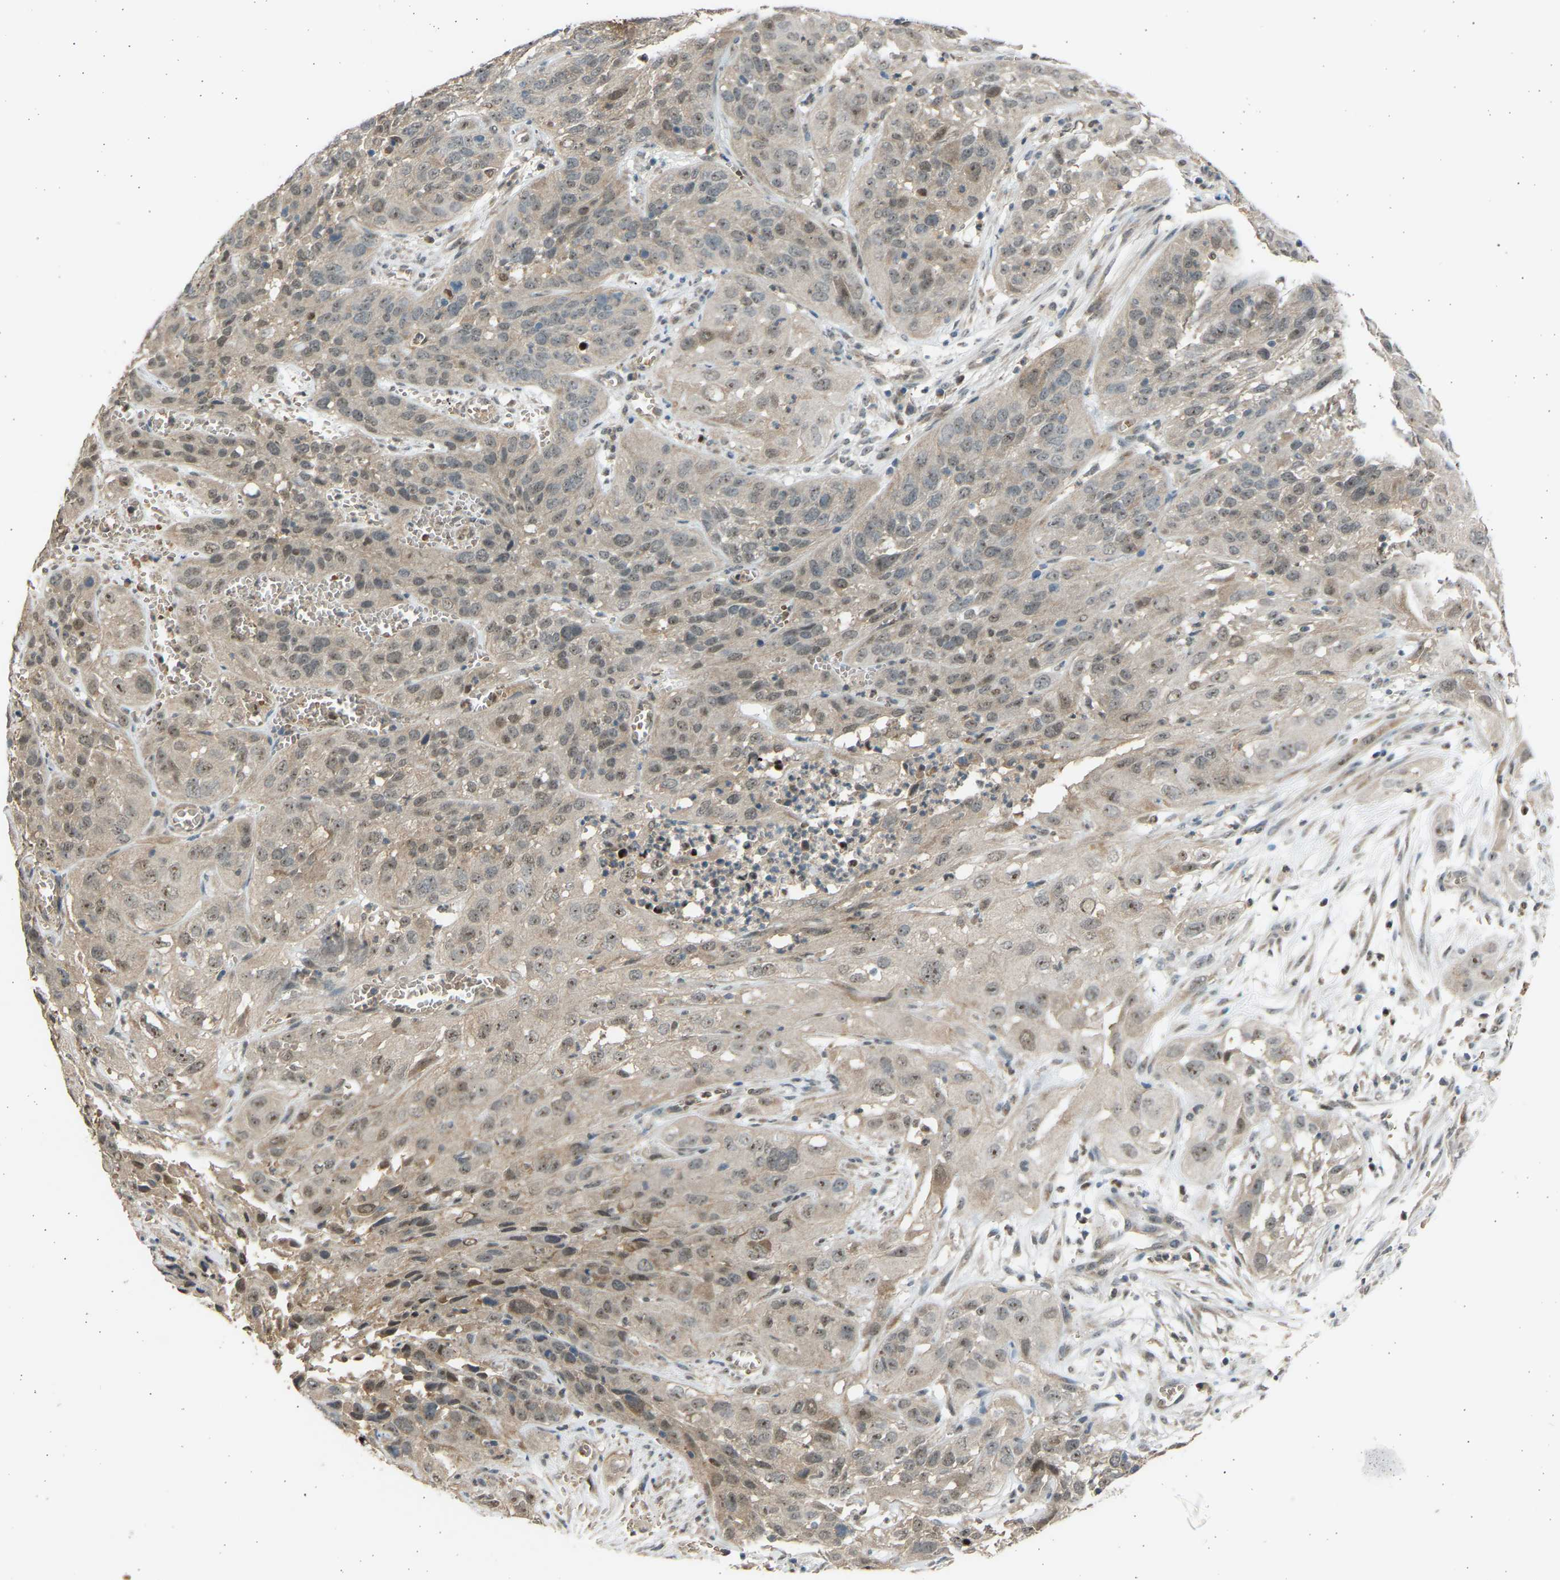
{"staining": {"intensity": "weak", "quantity": ">75%", "location": "cytoplasmic/membranous"}, "tissue": "cervical cancer", "cell_type": "Tumor cells", "image_type": "cancer", "snomed": [{"axis": "morphology", "description": "Squamous cell carcinoma, NOS"}, {"axis": "topography", "description": "Cervix"}], "caption": "IHC micrograph of cervical squamous cell carcinoma stained for a protein (brown), which reveals low levels of weak cytoplasmic/membranous staining in approximately >75% of tumor cells.", "gene": "BIRC2", "patient": {"sex": "female", "age": 32}}